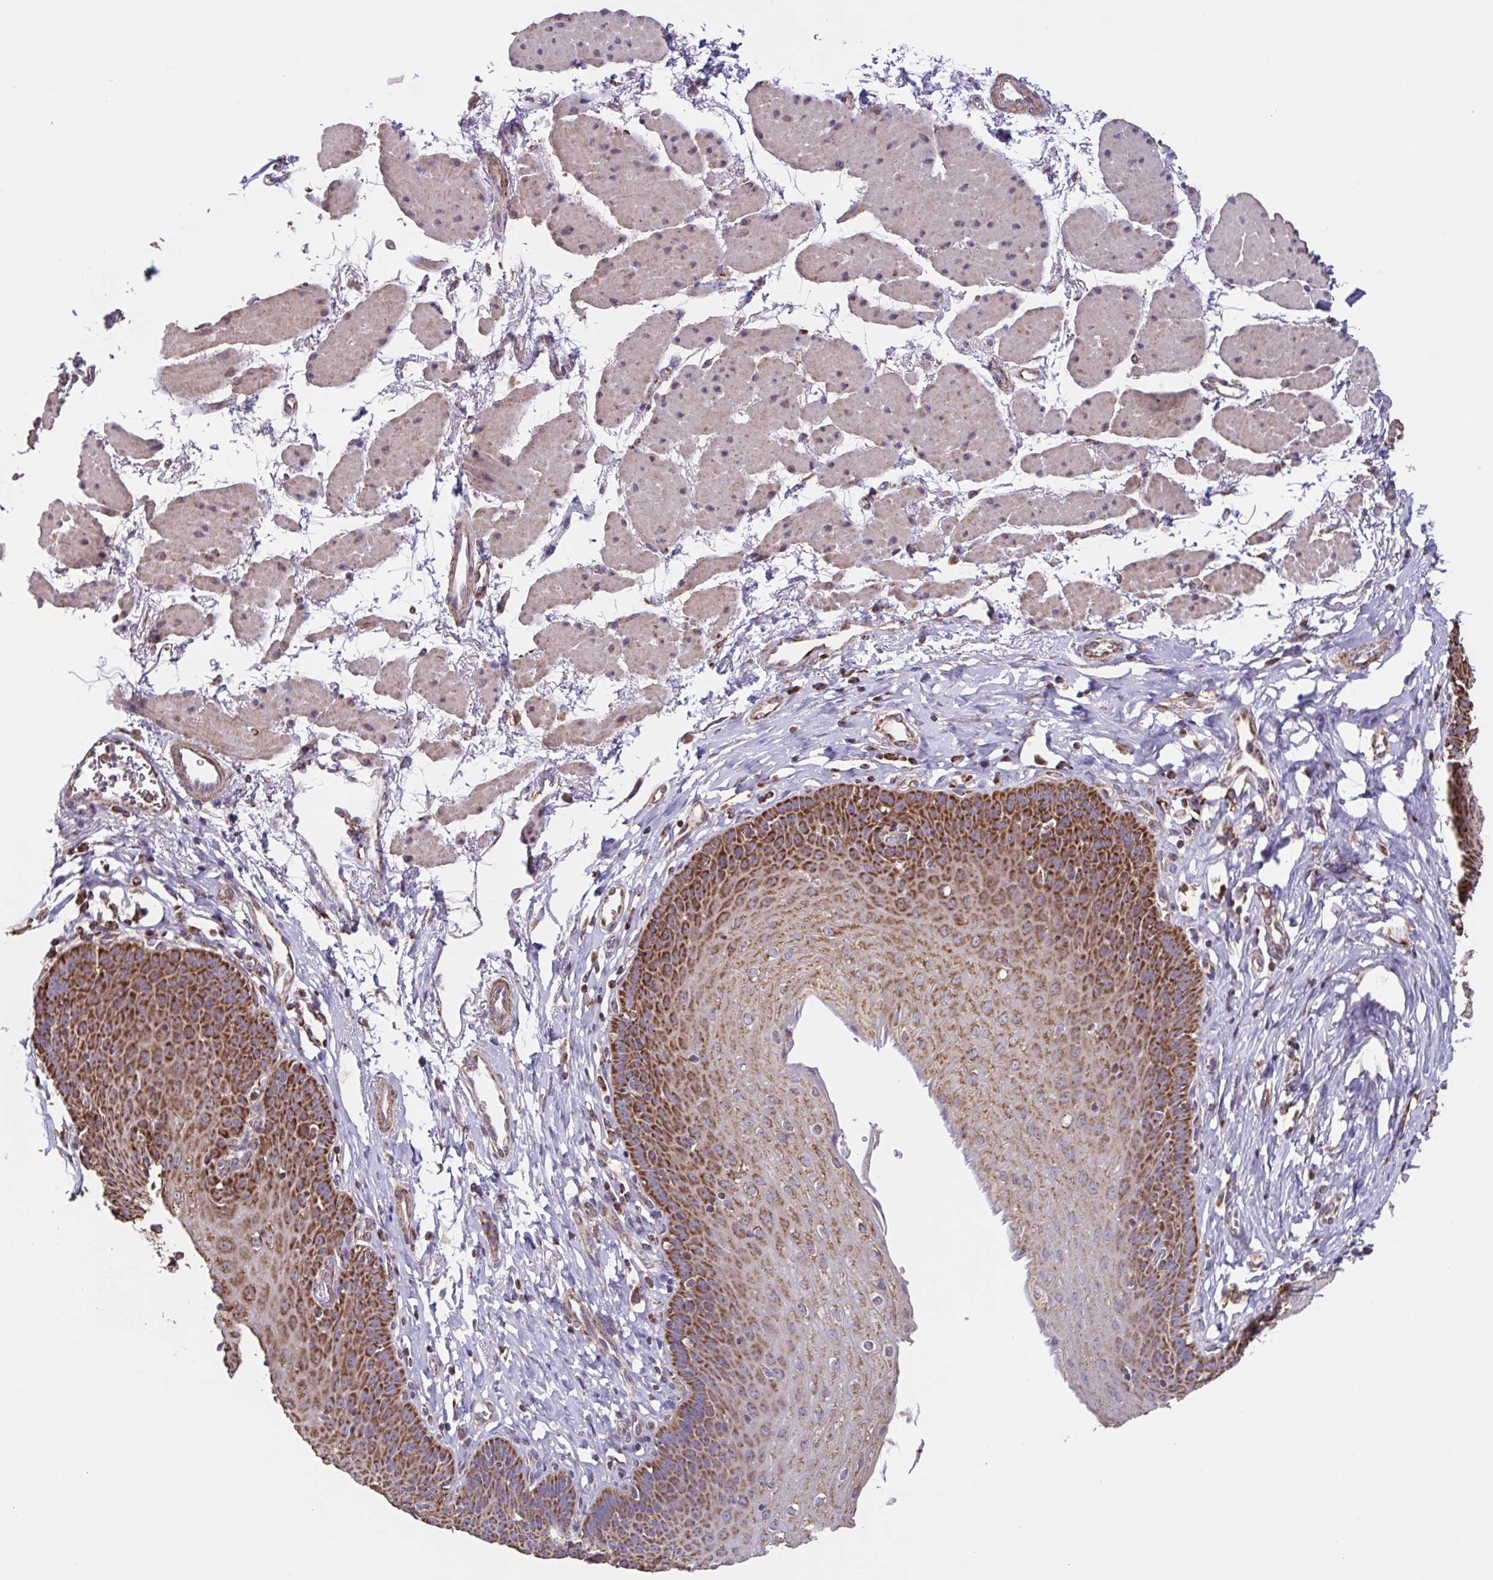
{"staining": {"intensity": "strong", "quantity": "25%-75%", "location": "cytoplasmic/membranous"}, "tissue": "esophagus", "cell_type": "Squamous epithelial cells", "image_type": "normal", "snomed": [{"axis": "morphology", "description": "Normal tissue, NOS"}, {"axis": "topography", "description": "Esophagus"}], "caption": "This is an image of immunohistochemistry (IHC) staining of normal esophagus, which shows strong staining in the cytoplasmic/membranous of squamous epithelial cells.", "gene": "DIP2B", "patient": {"sex": "female", "age": 81}}